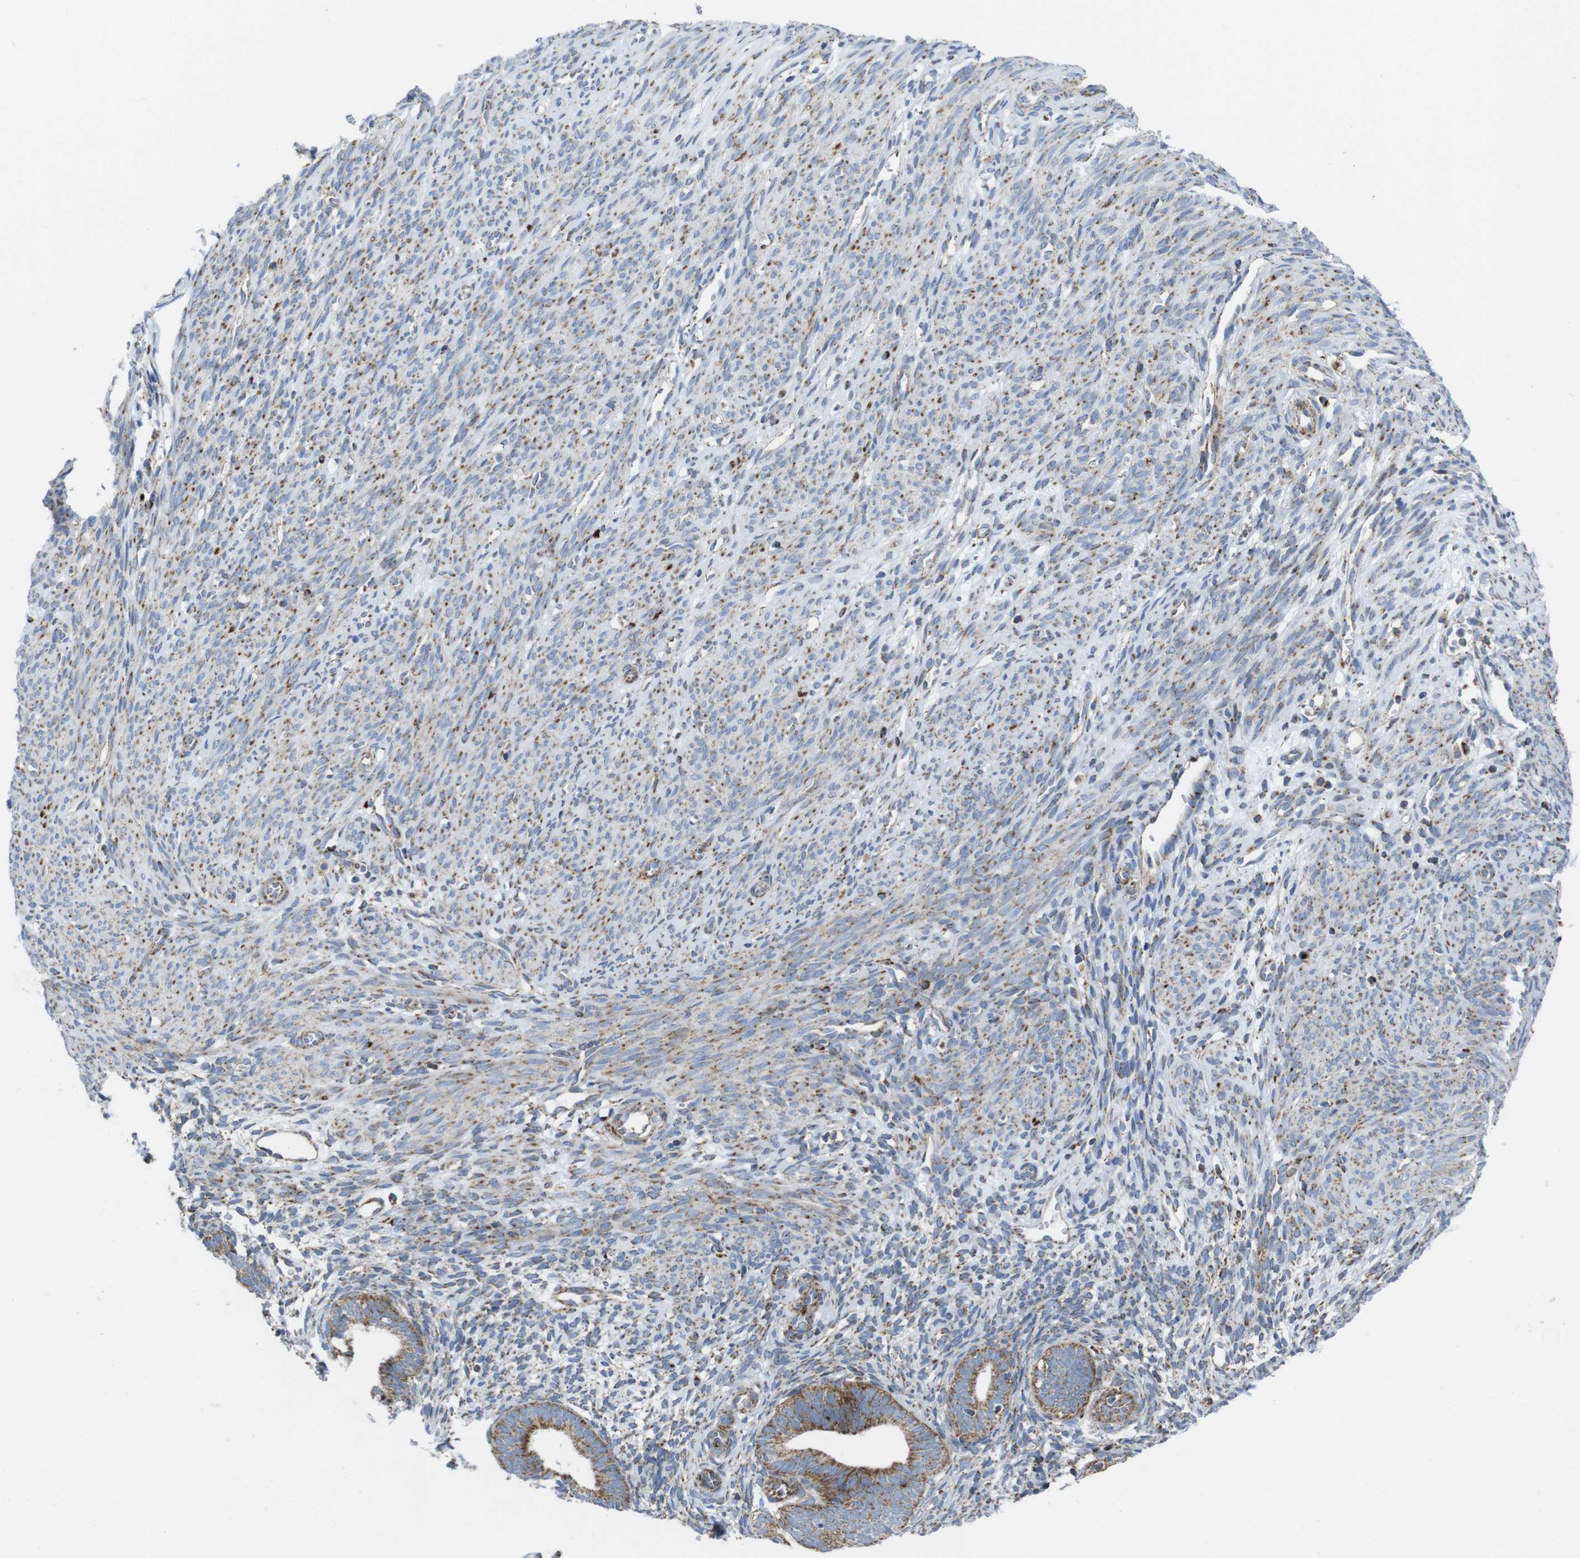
{"staining": {"intensity": "moderate", "quantity": "25%-75%", "location": "cytoplasmic/membranous"}, "tissue": "endometrium", "cell_type": "Cells in endometrial stroma", "image_type": "normal", "snomed": [{"axis": "morphology", "description": "Normal tissue, NOS"}, {"axis": "morphology", "description": "Adenocarcinoma, NOS"}, {"axis": "topography", "description": "Endometrium"}, {"axis": "topography", "description": "Ovary"}], "caption": "This is an image of IHC staining of benign endometrium, which shows moderate positivity in the cytoplasmic/membranous of cells in endometrial stroma.", "gene": "TMEM192", "patient": {"sex": "female", "age": 68}}